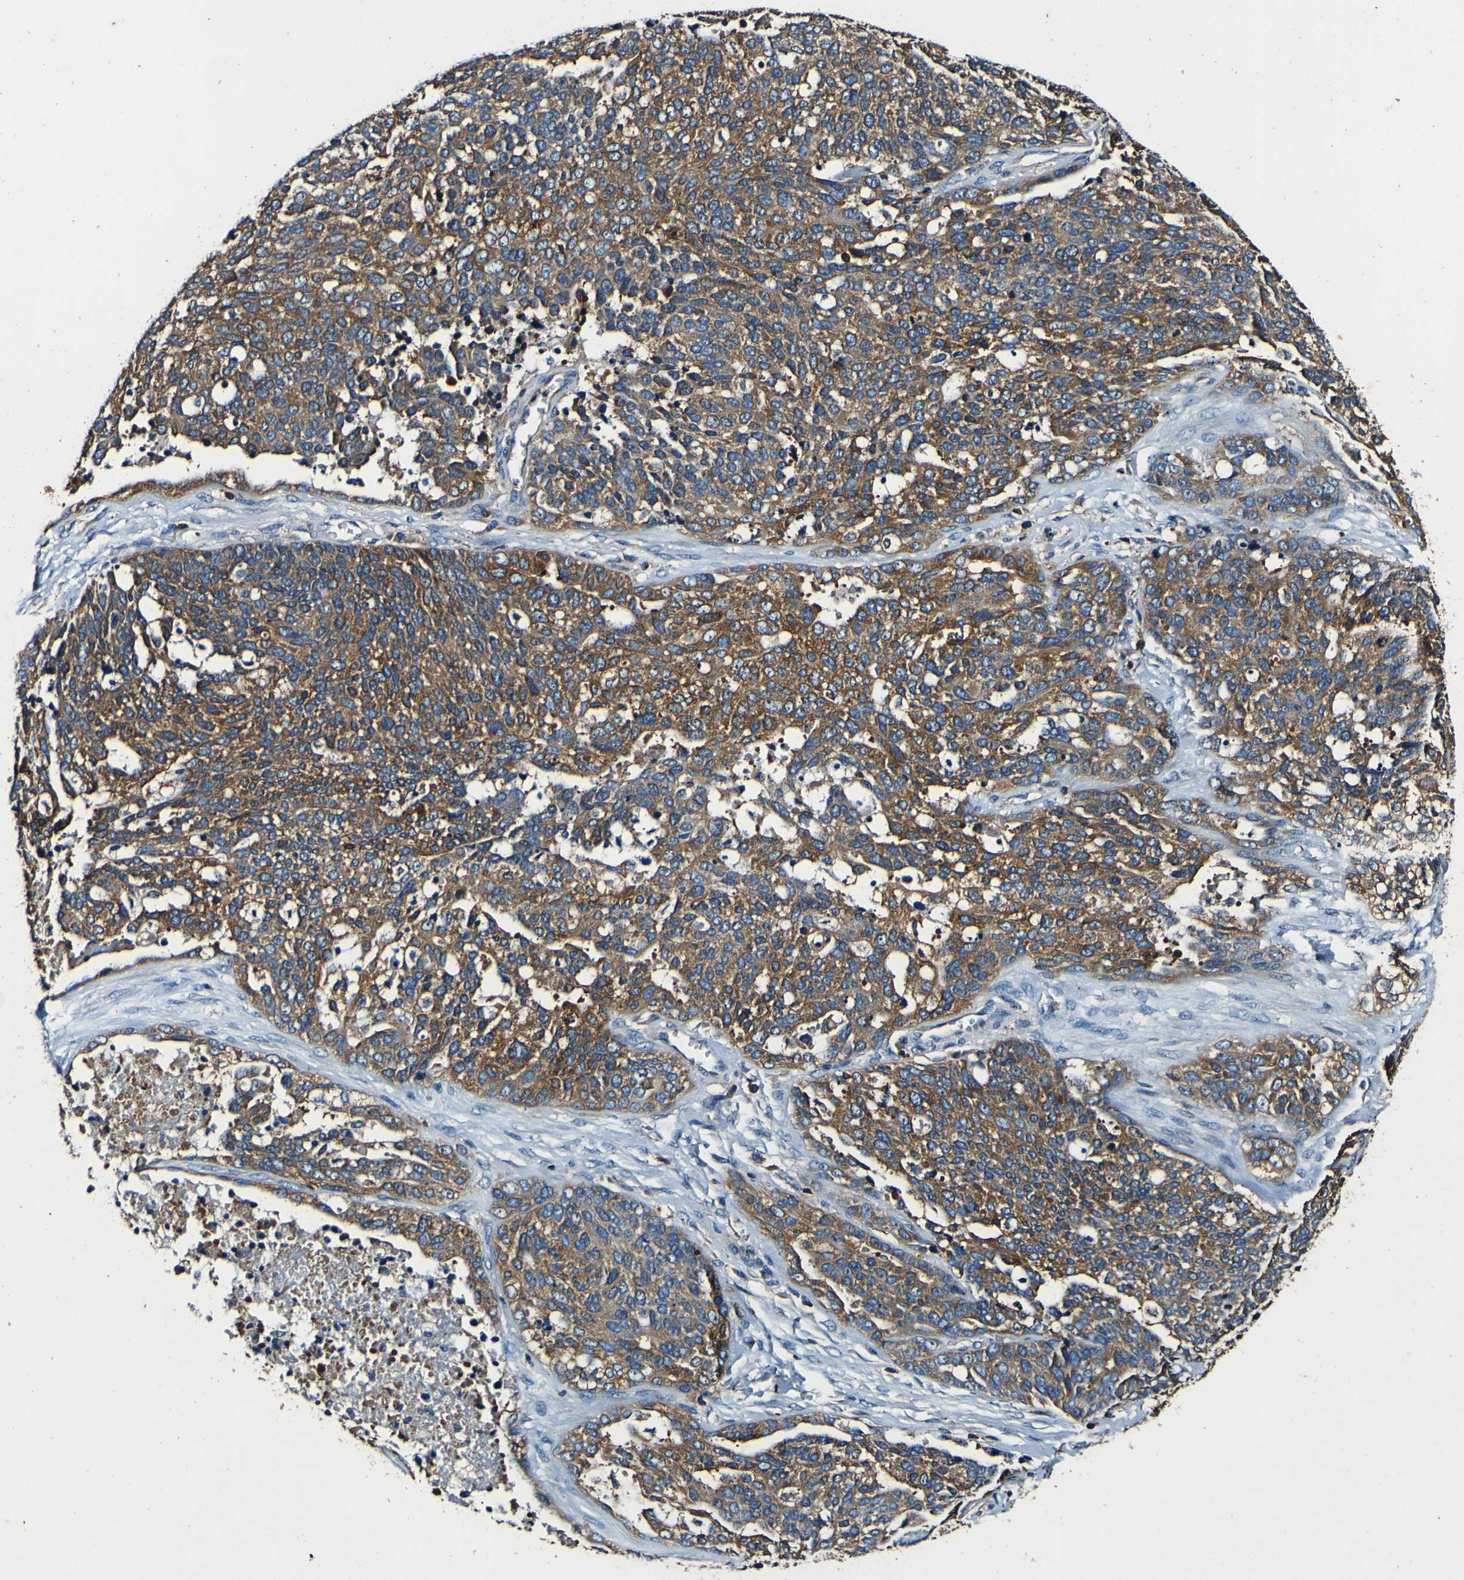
{"staining": {"intensity": "moderate", "quantity": ">75%", "location": "cytoplasmic/membranous"}, "tissue": "ovarian cancer", "cell_type": "Tumor cells", "image_type": "cancer", "snomed": [{"axis": "morphology", "description": "Cystadenocarcinoma, serous, NOS"}, {"axis": "topography", "description": "Ovary"}], "caption": "Protein staining of ovarian serous cystadenocarcinoma tissue displays moderate cytoplasmic/membranous expression in approximately >75% of tumor cells.", "gene": "RHOT2", "patient": {"sex": "female", "age": 44}}